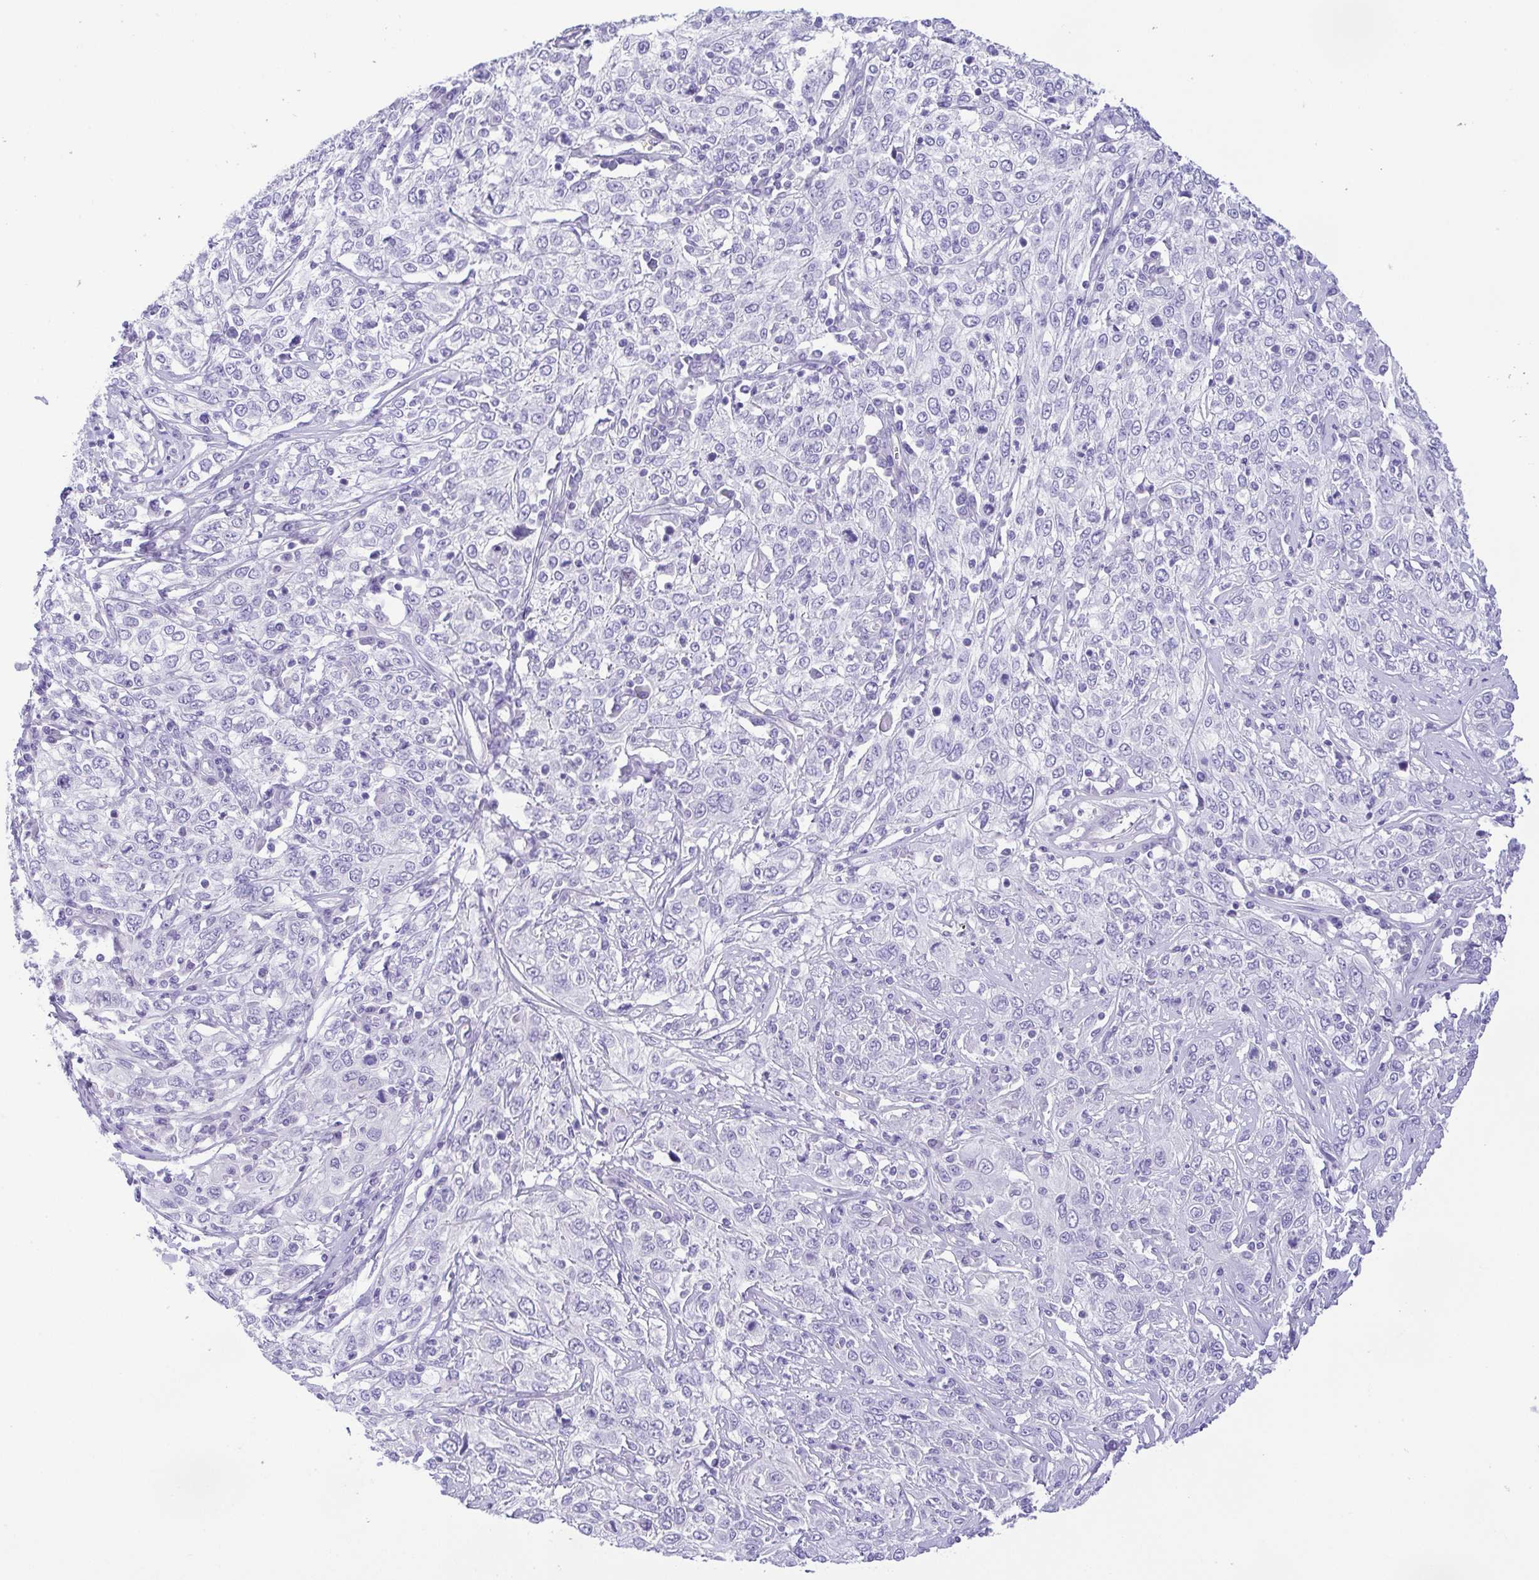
{"staining": {"intensity": "negative", "quantity": "none", "location": "none"}, "tissue": "cervical cancer", "cell_type": "Tumor cells", "image_type": "cancer", "snomed": [{"axis": "morphology", "description": "Squamous cell carcinoma, NOS"}, {"axis": "topography", "description": "Cervix"}], "caption": "DAB (3,3'-diaminobenzidine) immunohistochemical staining of cervical cancer (squamous cell carcinoma) displays no significant staining in tumor cells. (Immunohistochemistry, brightfield microscopy, high magnification).", "gene": "EPB42", "patient": {"sex": "female", "age": 46}}